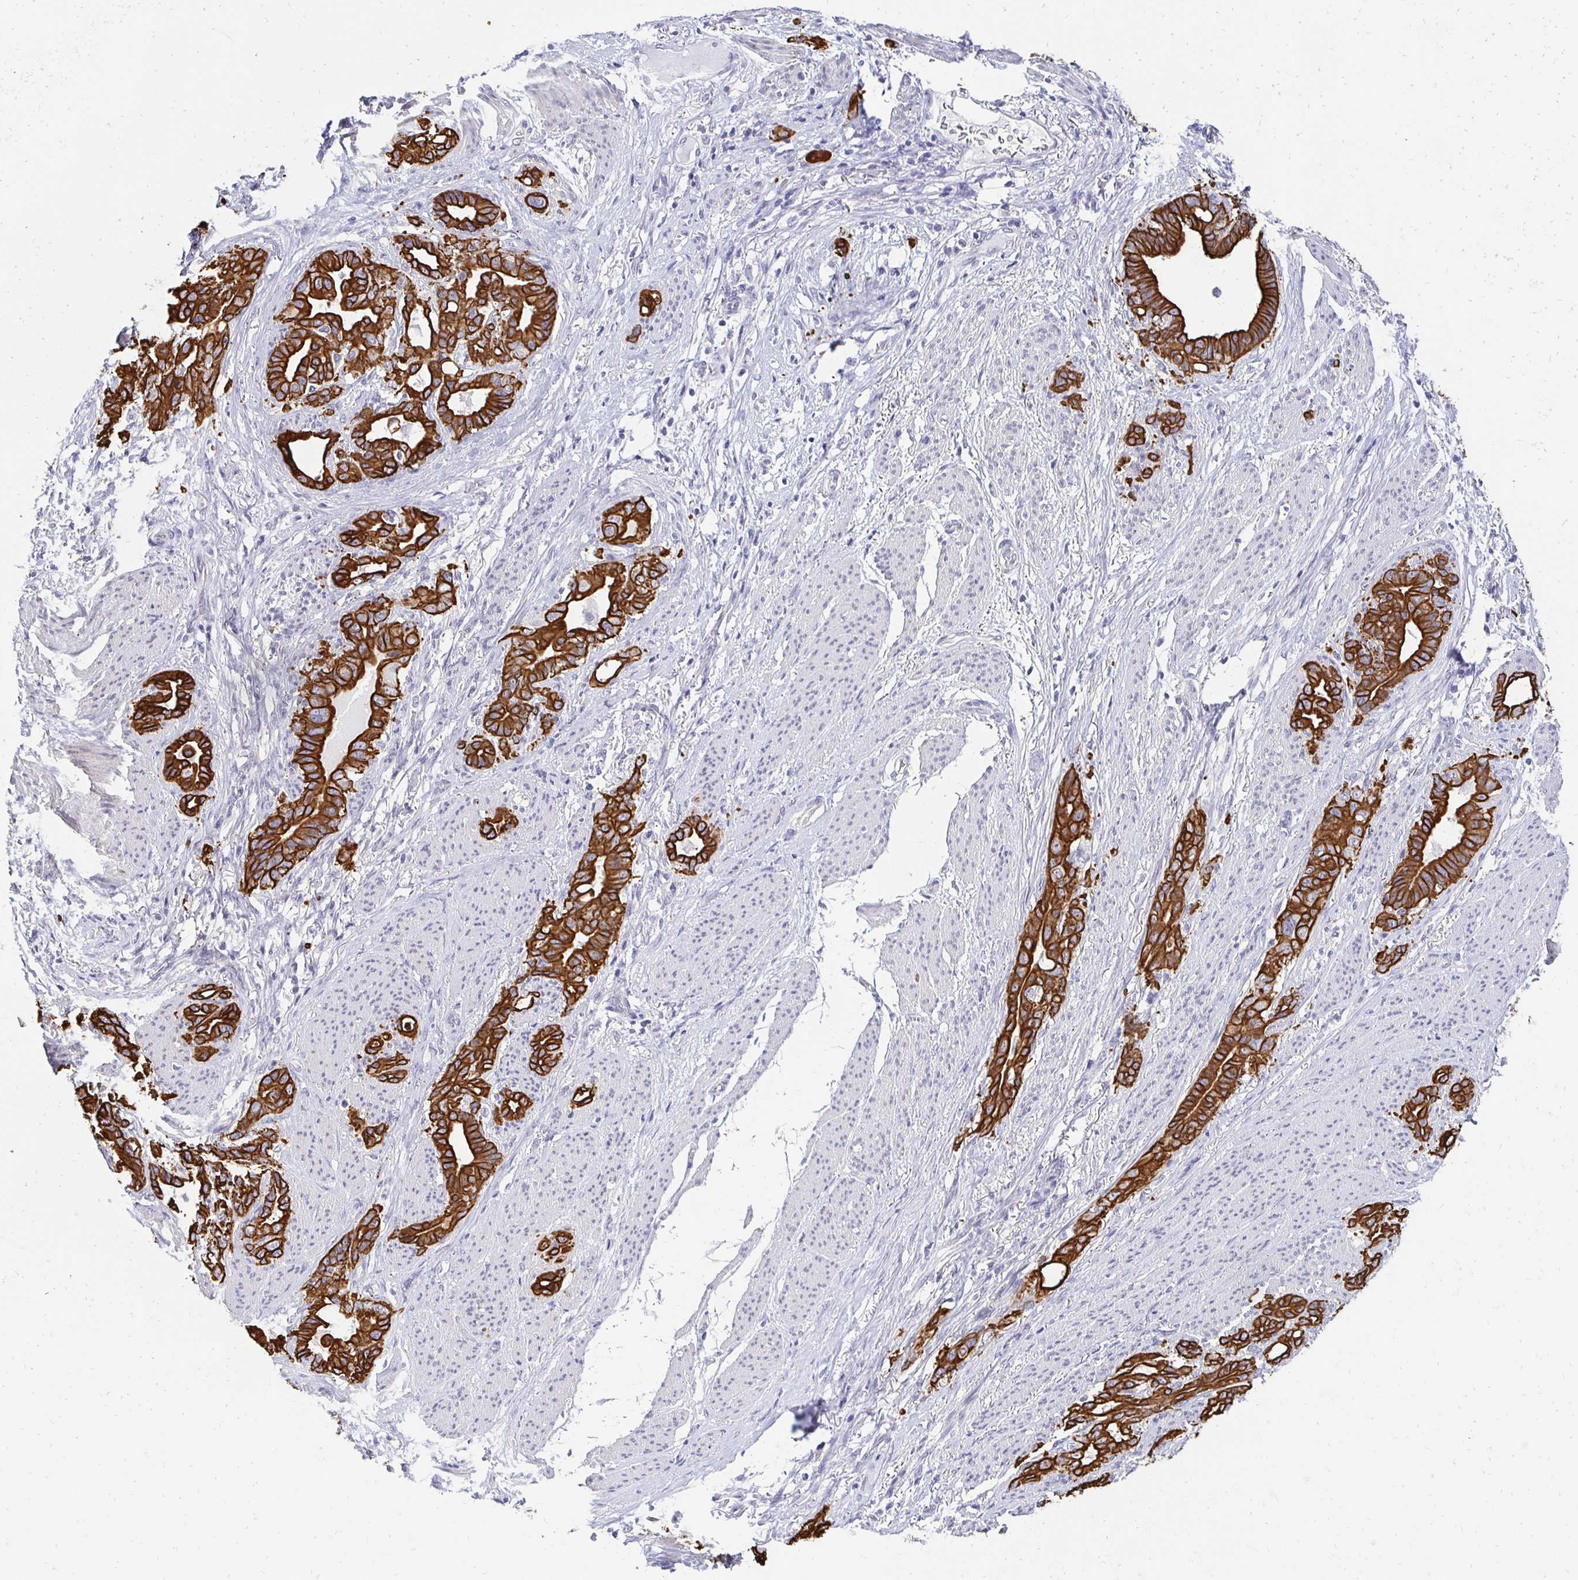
{"staining": {"intensity": "strong", "quantity": ">75%", "location": "cytoplasmic/membranous"}, "tissue": "stomach cancer", "cell_type": "Tumor cells", "image_type": "cancer", "snomed": [{"axis": "morphology", "description": "Normal tissue, NOS"}, {"axis": "morphology", "description": "Adenocarcinoma, NOS"}, {"axis": "topography", "description": "Esophagus"}, {"axis": "topography", "description": "Stomach, upper"}], "caption": "Stomach cancer was stained to show a protein in brown. There is high levels of strong cytoplasmic/membranous staining in approximately >75% of tumor cells. (Stains: DAB (3,3'-diaminobenzidine) in brown, nuclei in blue, Microscopy: brightfield microscopy at high magnification).", "gene": "C1QTNF2", "patient": {"sex": "male", "age": 62}}